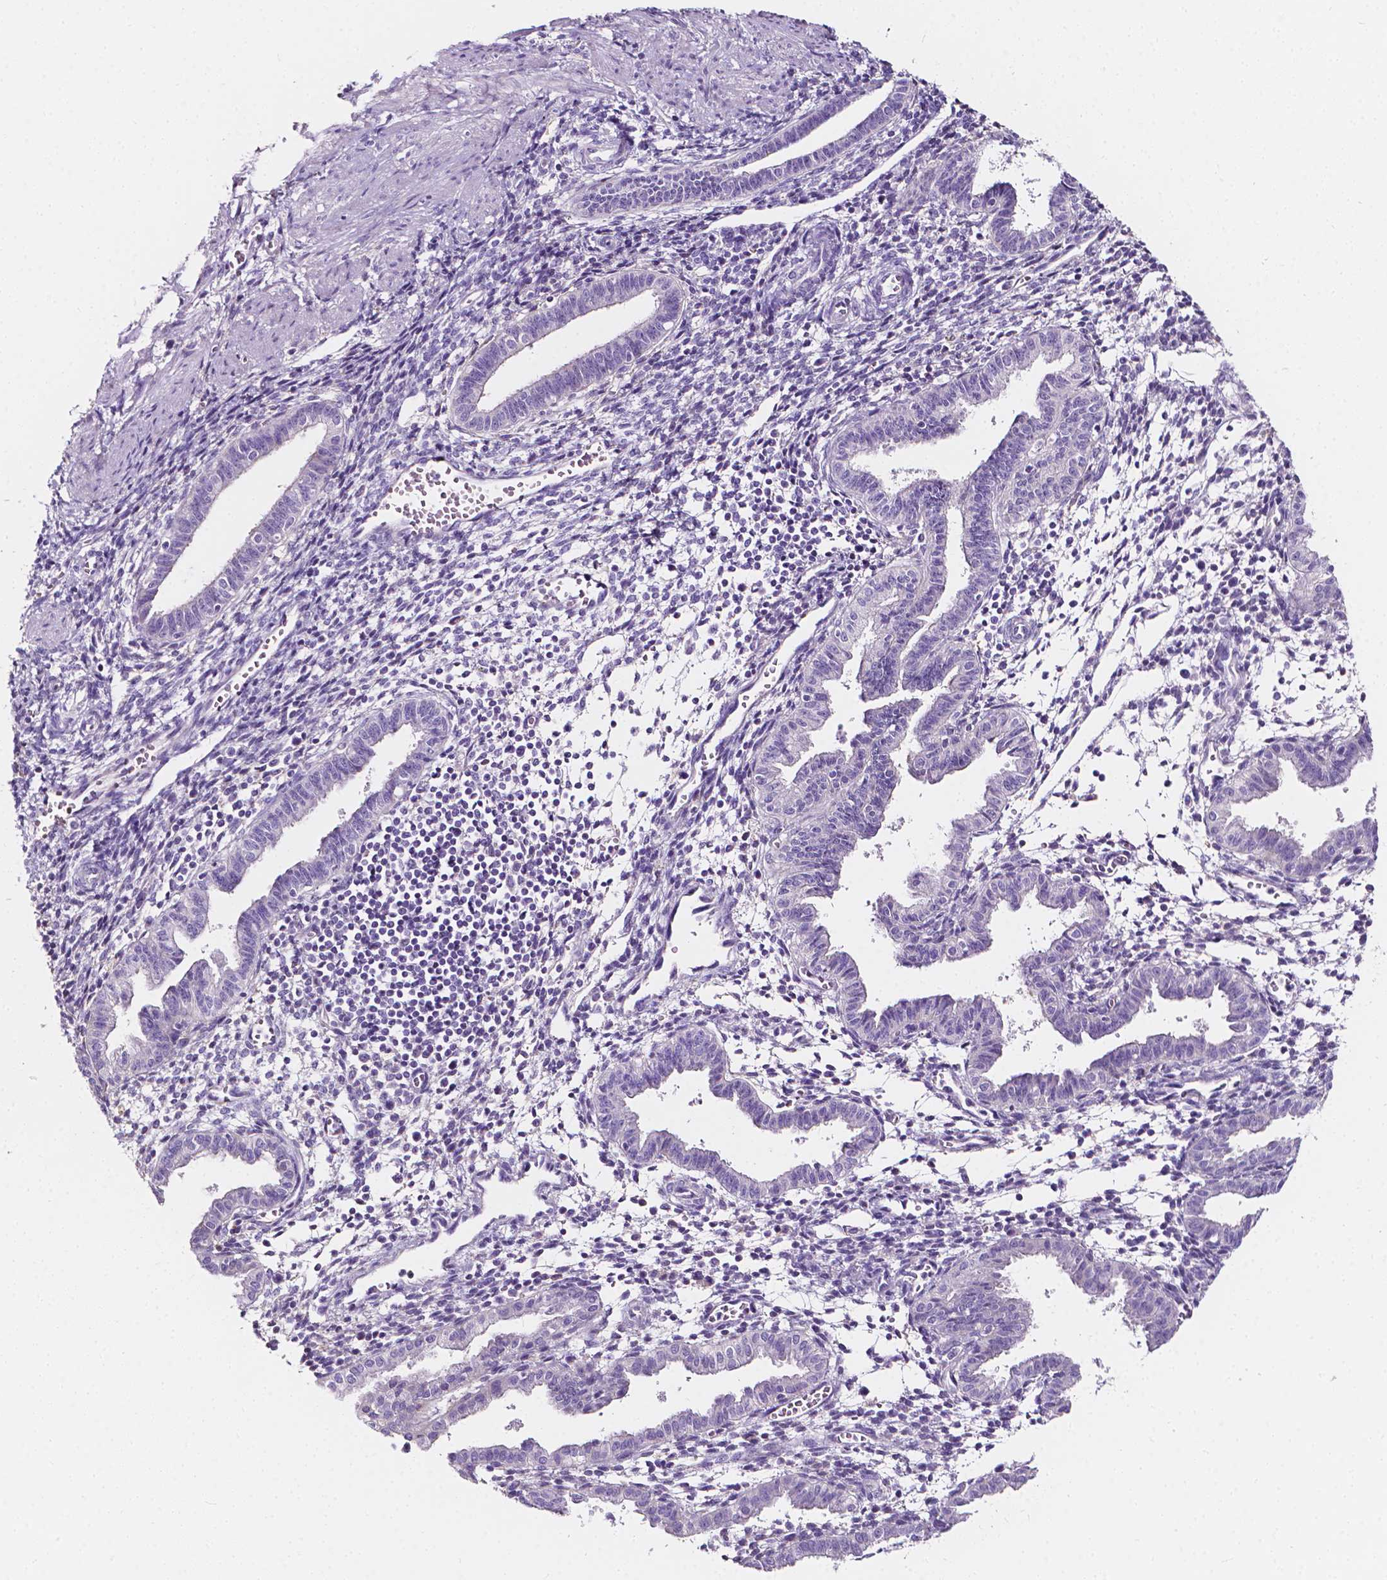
{"staining": {"intensity": "negative", "quantity": "none", "location": "none"}, "tissue": "endometrium", "cell_type": "Cells in endometrial stroma", "image_type": "normal", "snomed": [{"axis": "morphology", "description": "Normal tissue, NOS"}, {"axis": "topography", "description": "Endometrium"}], "caption": "This is an immunohistochemistry (IHC) histopathology image of normal human endometrium. There is no expression in cells in endometrial stroma.", "gene": "CLSTN2", "patient": {"sex": "female", "age": 37}}